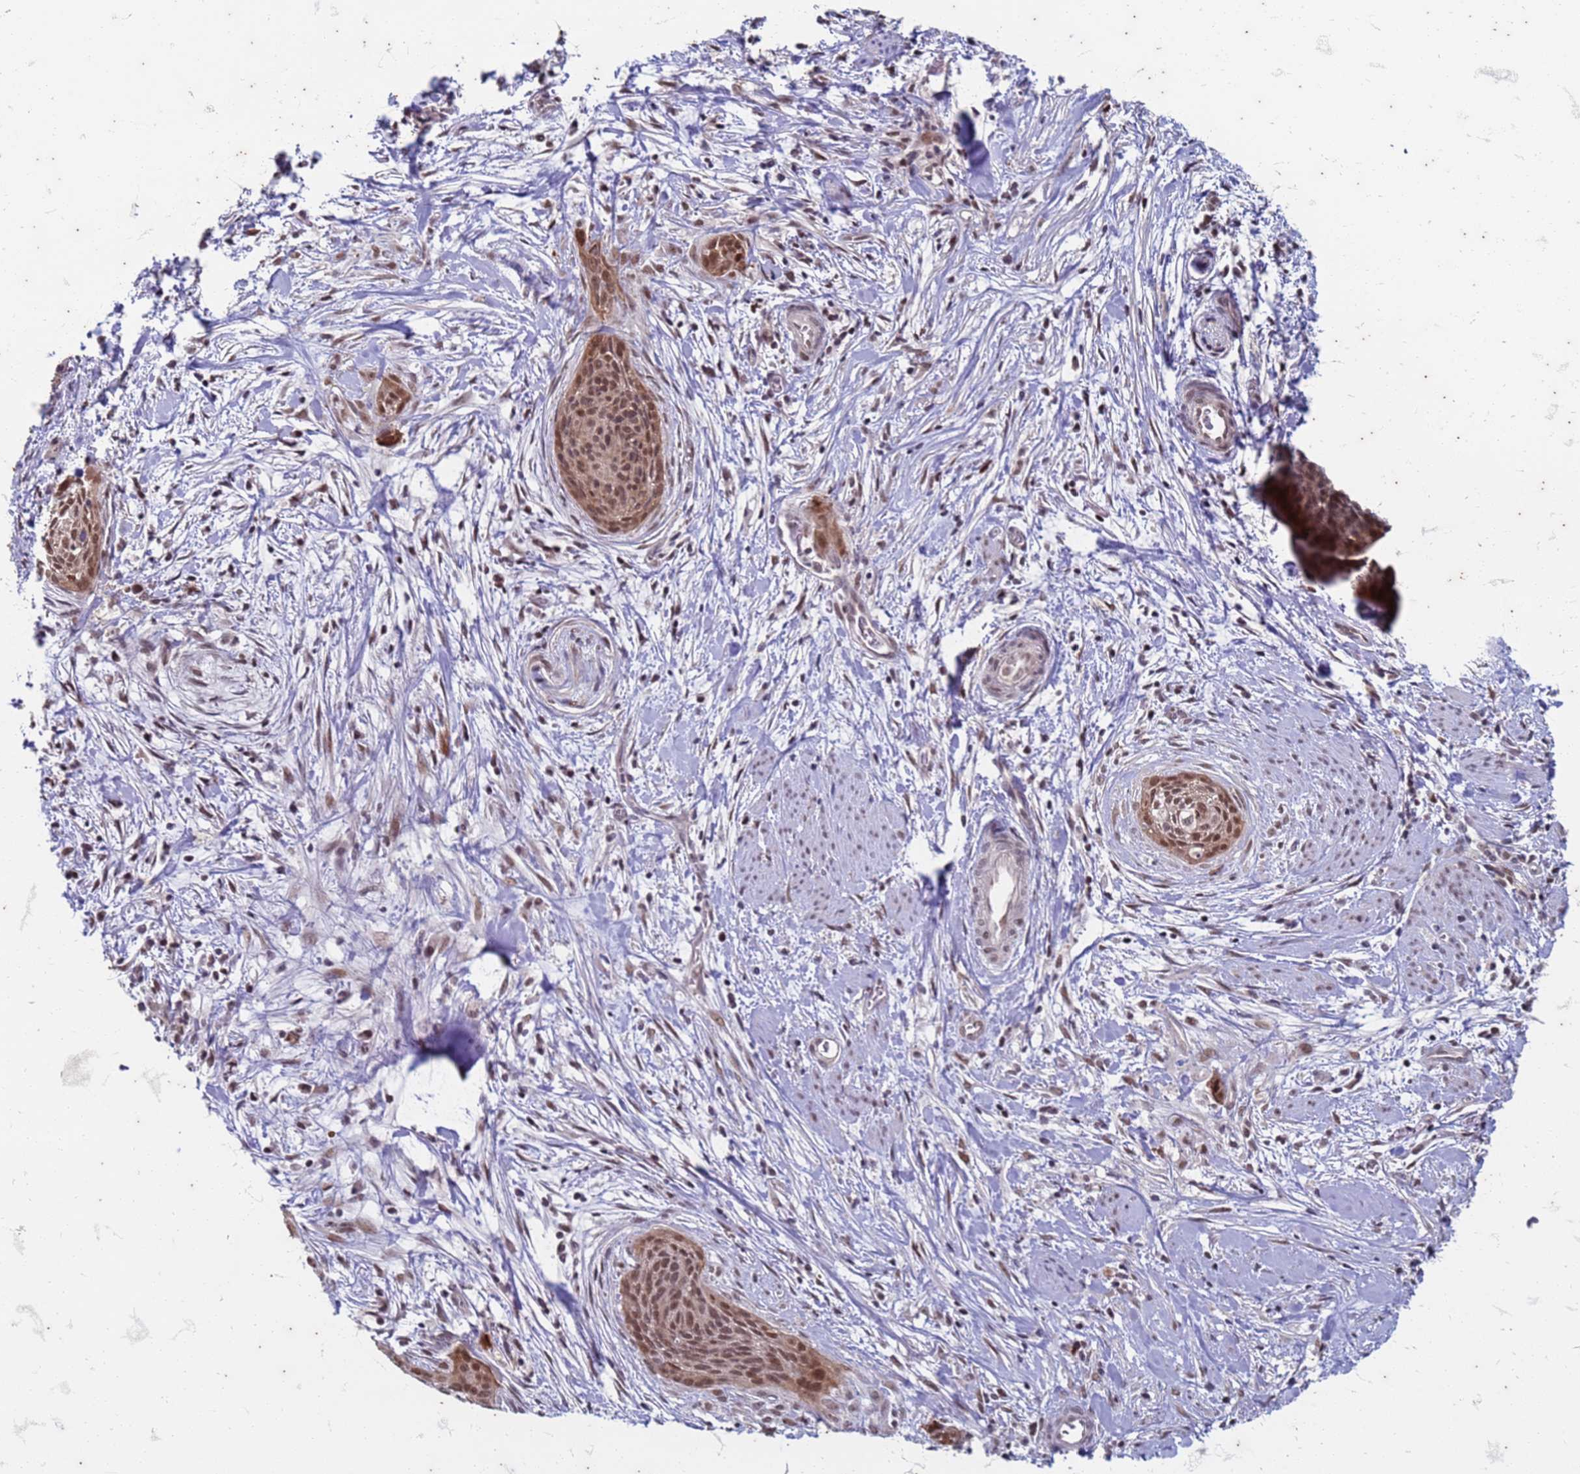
{"staining": {"intensity": "moderate", "quantity": ">75%", "location": "nuclear"}, "tissue": "cervical cancer", "cell_type": "Tumor cells", "image_type": "cancer", "snomed": [{"axis": "morphology", "description": "Squamous cell carcinoma, NOS"}, {"axis": "topography", "description": "Cervix"}], "caption": "Immunohistochemistry image of neoplastic tissue: cervical squamous cell carcinoma stained using immunohistochemistry (IHC) exhibits medium levels of moderate protein expression localized specifically in the nuclear of tumor cells, appearing as a nuclear brown color.", "gene": "TRMT6", "patient": {"sex": "female", "age": 55}}